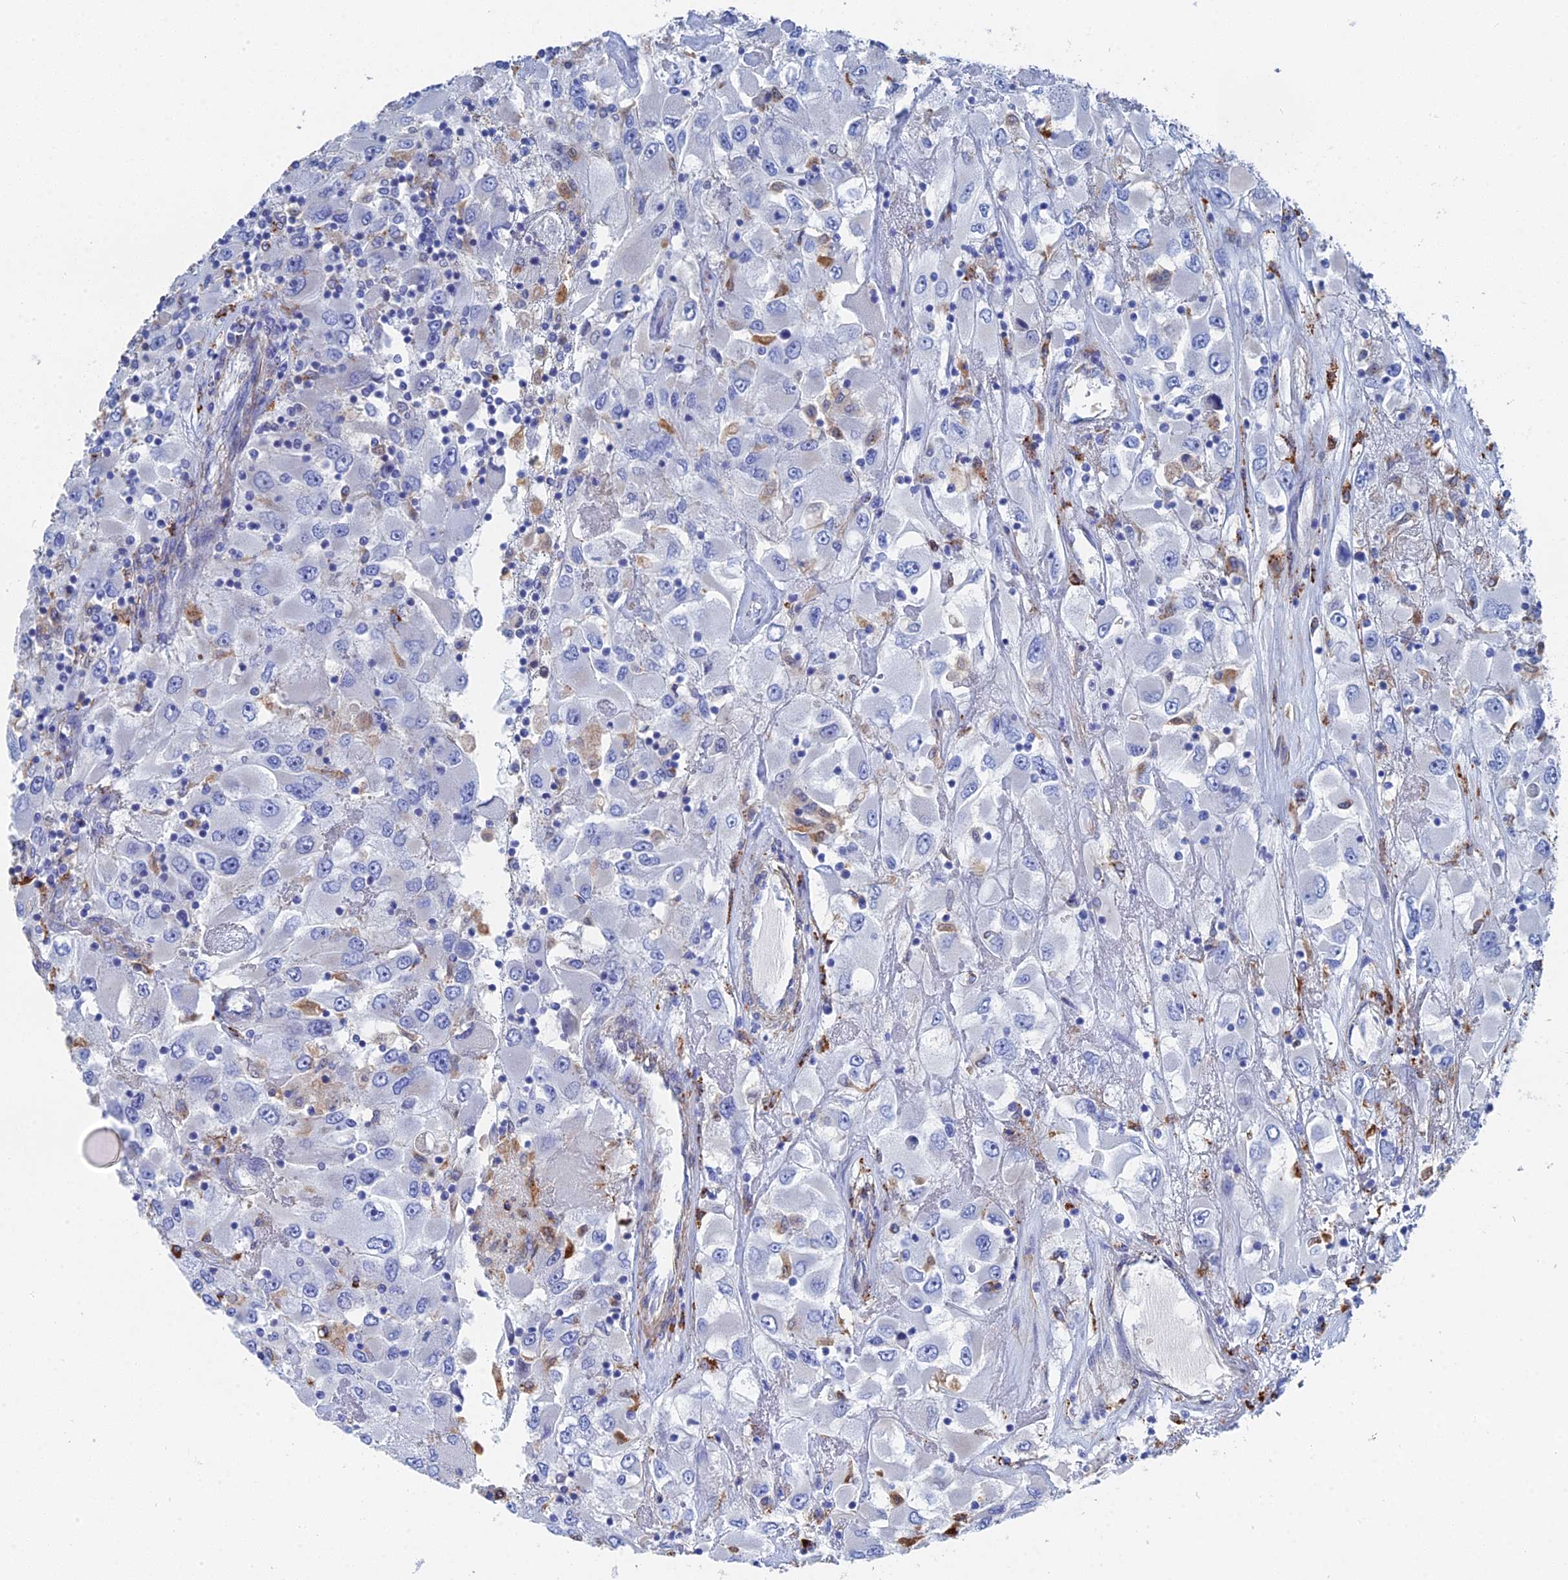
{"staining": {"intensity": "negative", "quantity": "none", "location": "none"}, "tissue": "renal cancer", "cell_type": "Tumor cells", "image_type": "cancer", "snomed": [{"axis": "morphology", "description": "Adenocarcinoma, NOS"}, {"axis": "topography", "description": "Kidney"}], "caption": "Tumor cells show no significant positivity in adenocarcinoma (renal).", "gene": "STRA6", "patient": {"sex": "female", "age": 52}}